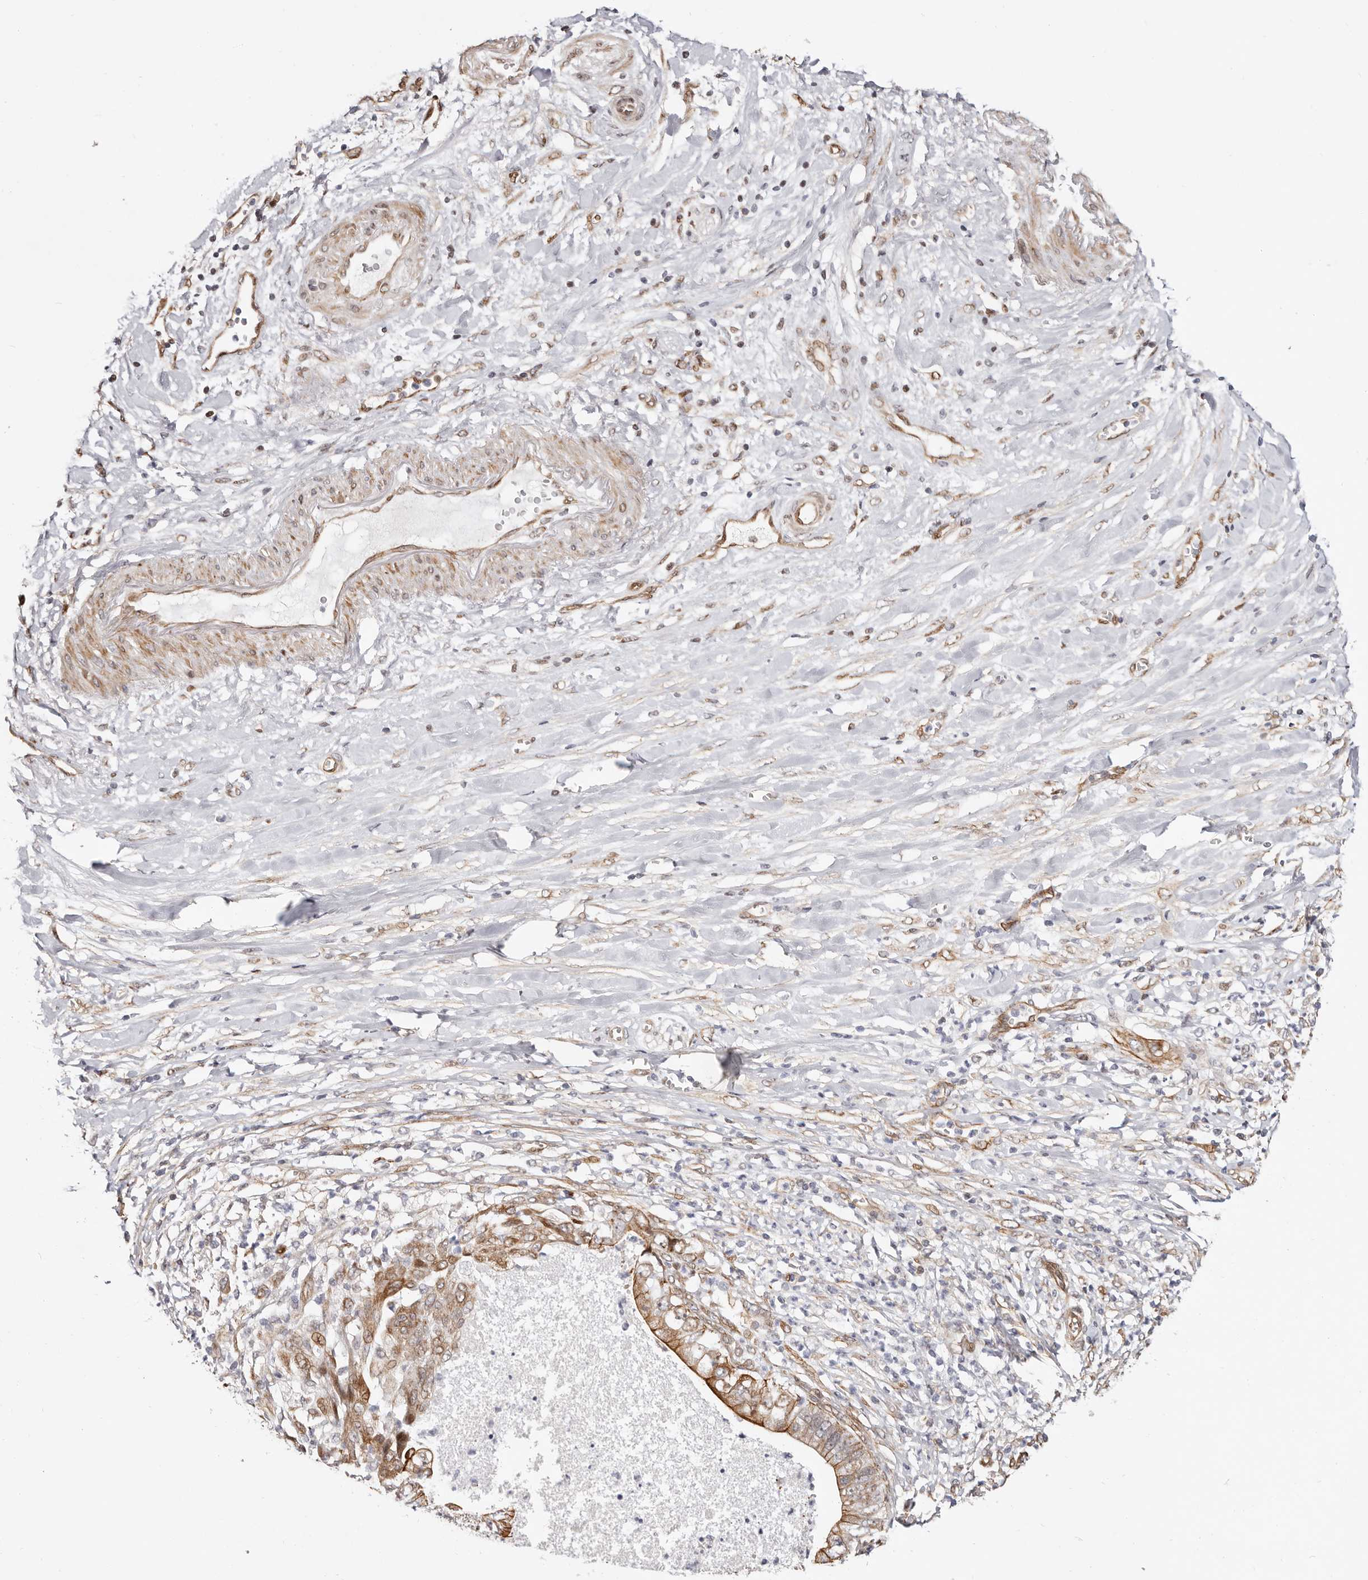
{"staining": {"intensity": "moderate", "quantity": ">75%", "location": "cytoplasmic/membranous"}, "tissue": "pancreatic cancer", "cell_type": "Tumor cells", "image_type": "cancer", "snomed": [{"axis": "morphology", "description": "Adenocarcinoma, NOS"}, {"axis": "topography", "description": "Pancreas"}], "caption": "Pancreatic cancer (adenocarcinoma) stained for a protein (brown) reveals moderate cytoplasmic/membranous positive positivity in about >75% of tumor cells.", "gene": "EPHX3", "patient": {"sex": "female", "age": 78}}